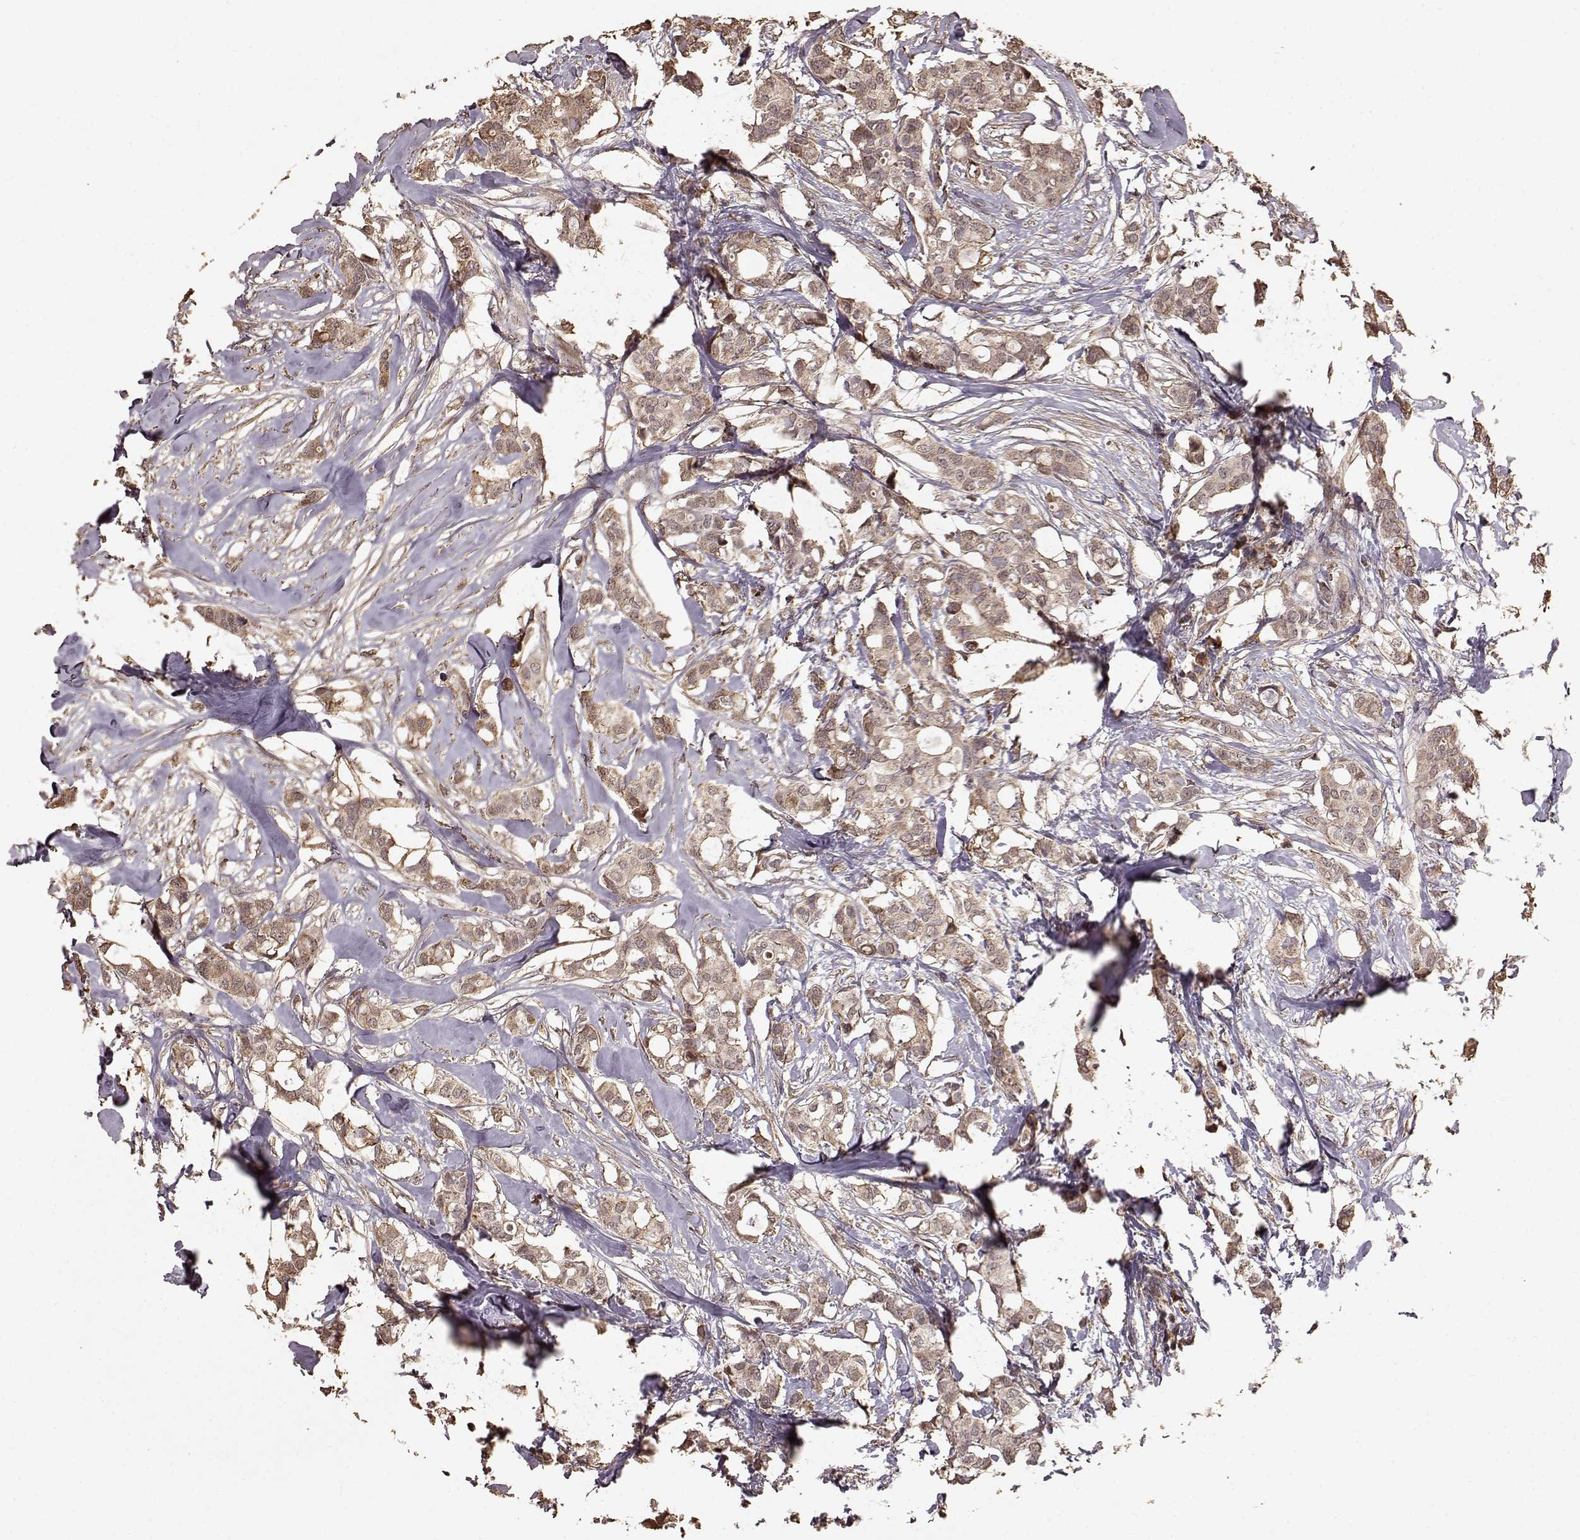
{"staining": {"intensity": "moderate", "quantity": "25%-75%", "location": "cytoplasmic/membranous"}, "tissue": "breast cancer", "cell_type": "Tumor cells", "image_type": "cancer", "snomed": [{"axis": "morphology", "description": "Duct carcinoma"}, {"axis": "topography", "description": "Breast"}], "caption": "DAB (3,3'-diaminobenzidine) immunohistochemical staining of human breast invasive ductal carcinoma exhibits moderate cytoplasmic/membranous protein positivity in approximately 25%-75% of tumor cells.", "gene": "USP15", "patient": {"sex": "female", "age": 62}}